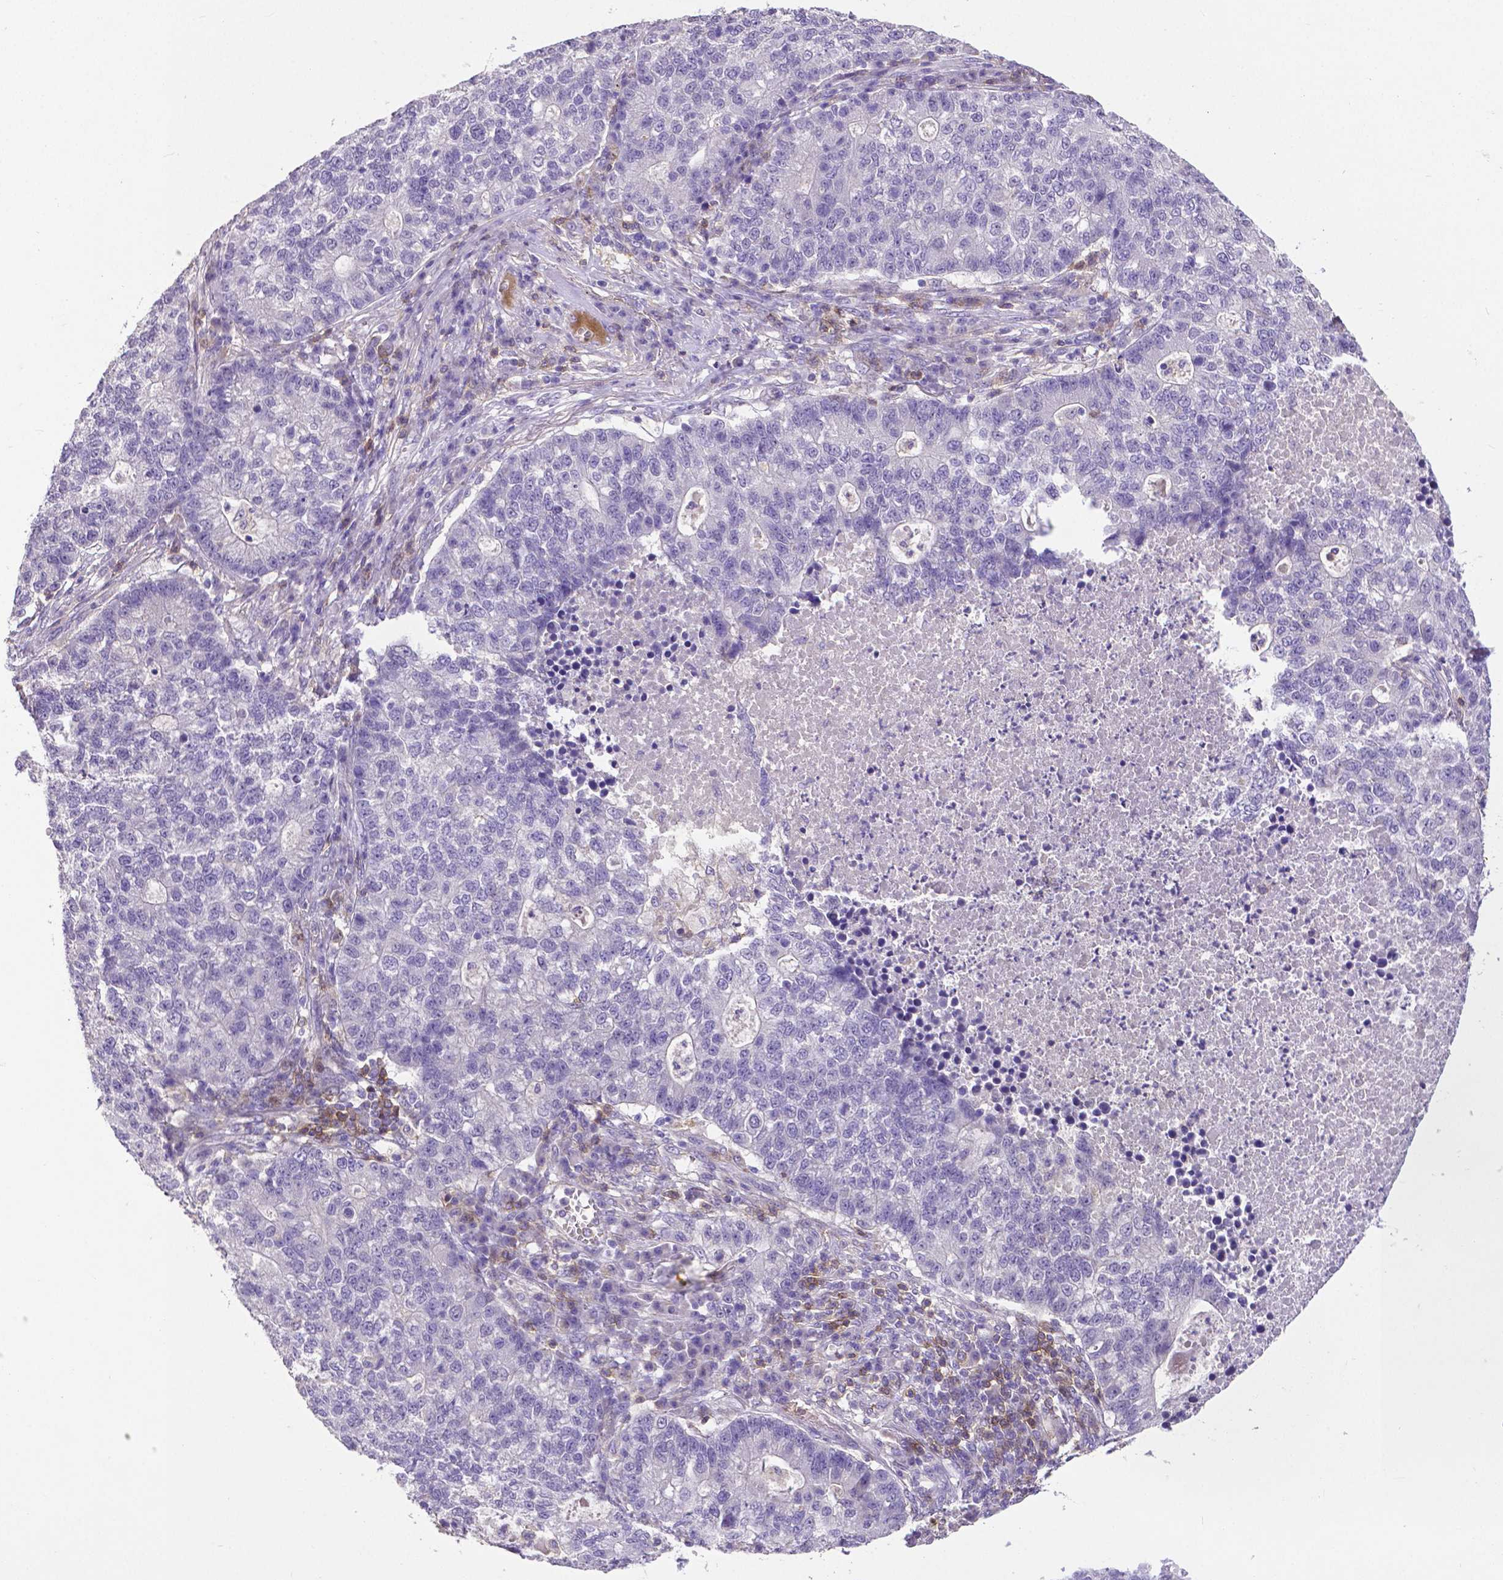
{"staining": {"intensity": "negative", "quantity": "none", "location": "none"}, "tissue": "lung cancer", "cell_type": "Tumor cells", "image_type": "cancer", "snomed": [{"axis": "morphology", "description": "Adenocarcinoma, NOS"}, {"axis": "topography", "description": "Lung"}], "caption": "Photomicrograph shows no significant protein expression in tumor cells of lung adenocarcinoma.", "gene": "CD4", "patient": {"sex": "male", "age": 57}}